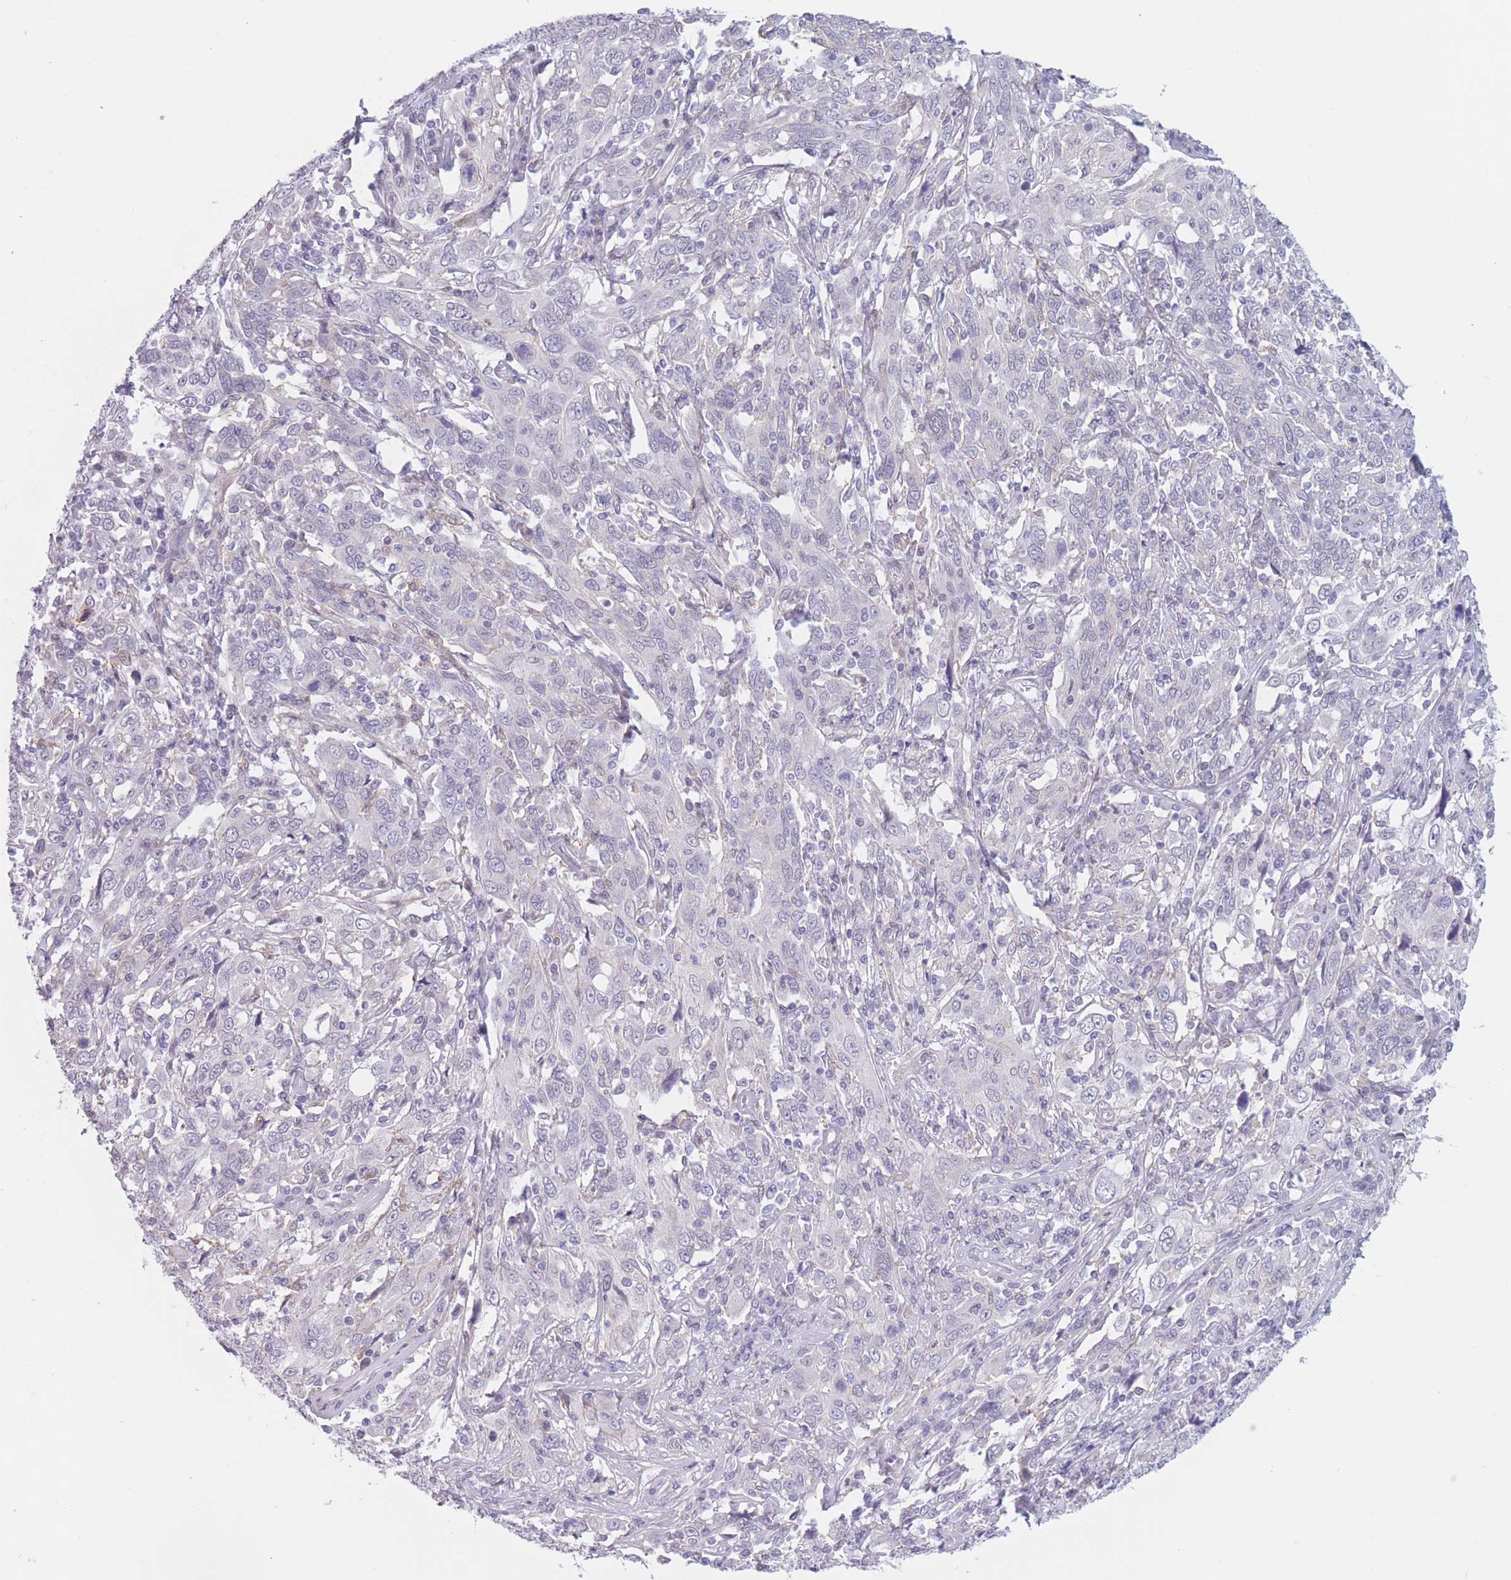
{"staining": {"intensity": "negative", "quantity": "none", "location": "none"}, "tissue": "cervical cancer", "cell_type": "Tumor cells", "image_type": "cancer", "snomed": [{"axis": "morphology", "description": "Squamous cell carcinoma, NOS"}, {"axis": "topography", "description": "Cervix"}], "caption": "A photomicrograph of human cervical cancer is negative for staining in tumor cells. (DAB immunohistochemistry (IHC) visualized using brightfield microscopy, high magnification).", "gene": "PODXL", "patient": {"sex": "female", "age": 46}}